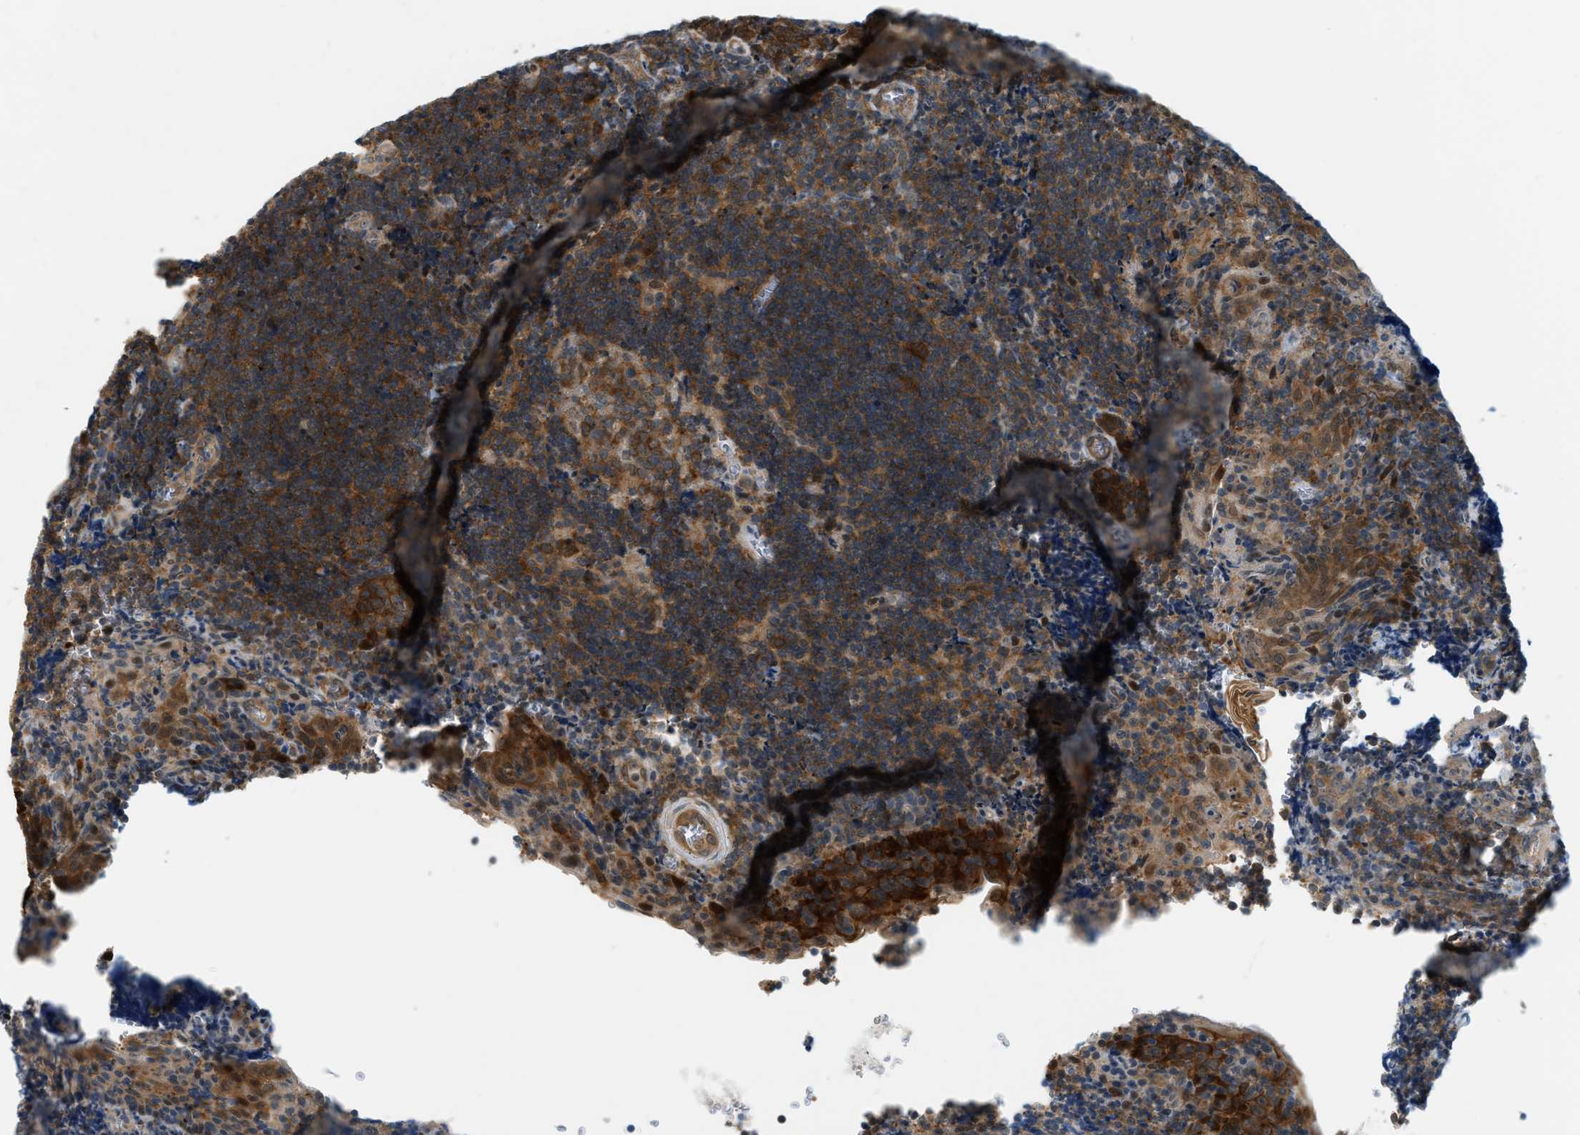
{"staining": {"intensity": "moderate", "quantity": ">75%", "location": "cytoplasmic/membranous"}, "tissue": "tonsil", "cell_type": "Germinal center cells", "image_type": "normal", "snomed": [{"axis": "morphology", "description": "Normal tissue, NOS"}, {"axis": "morphology", "description": "Inflammation, NOS"}, {"axis": "topography", "description": "Tonsil"}], "caption": "Unremarkable tonsil demonstrates moderate cytoplasmic/membranous staining in approximately >75% of germinal center cells, visualized by immunohistochemistry.", "gene": "PDCL3", "patient": {"sex": "female", "age": 31}}